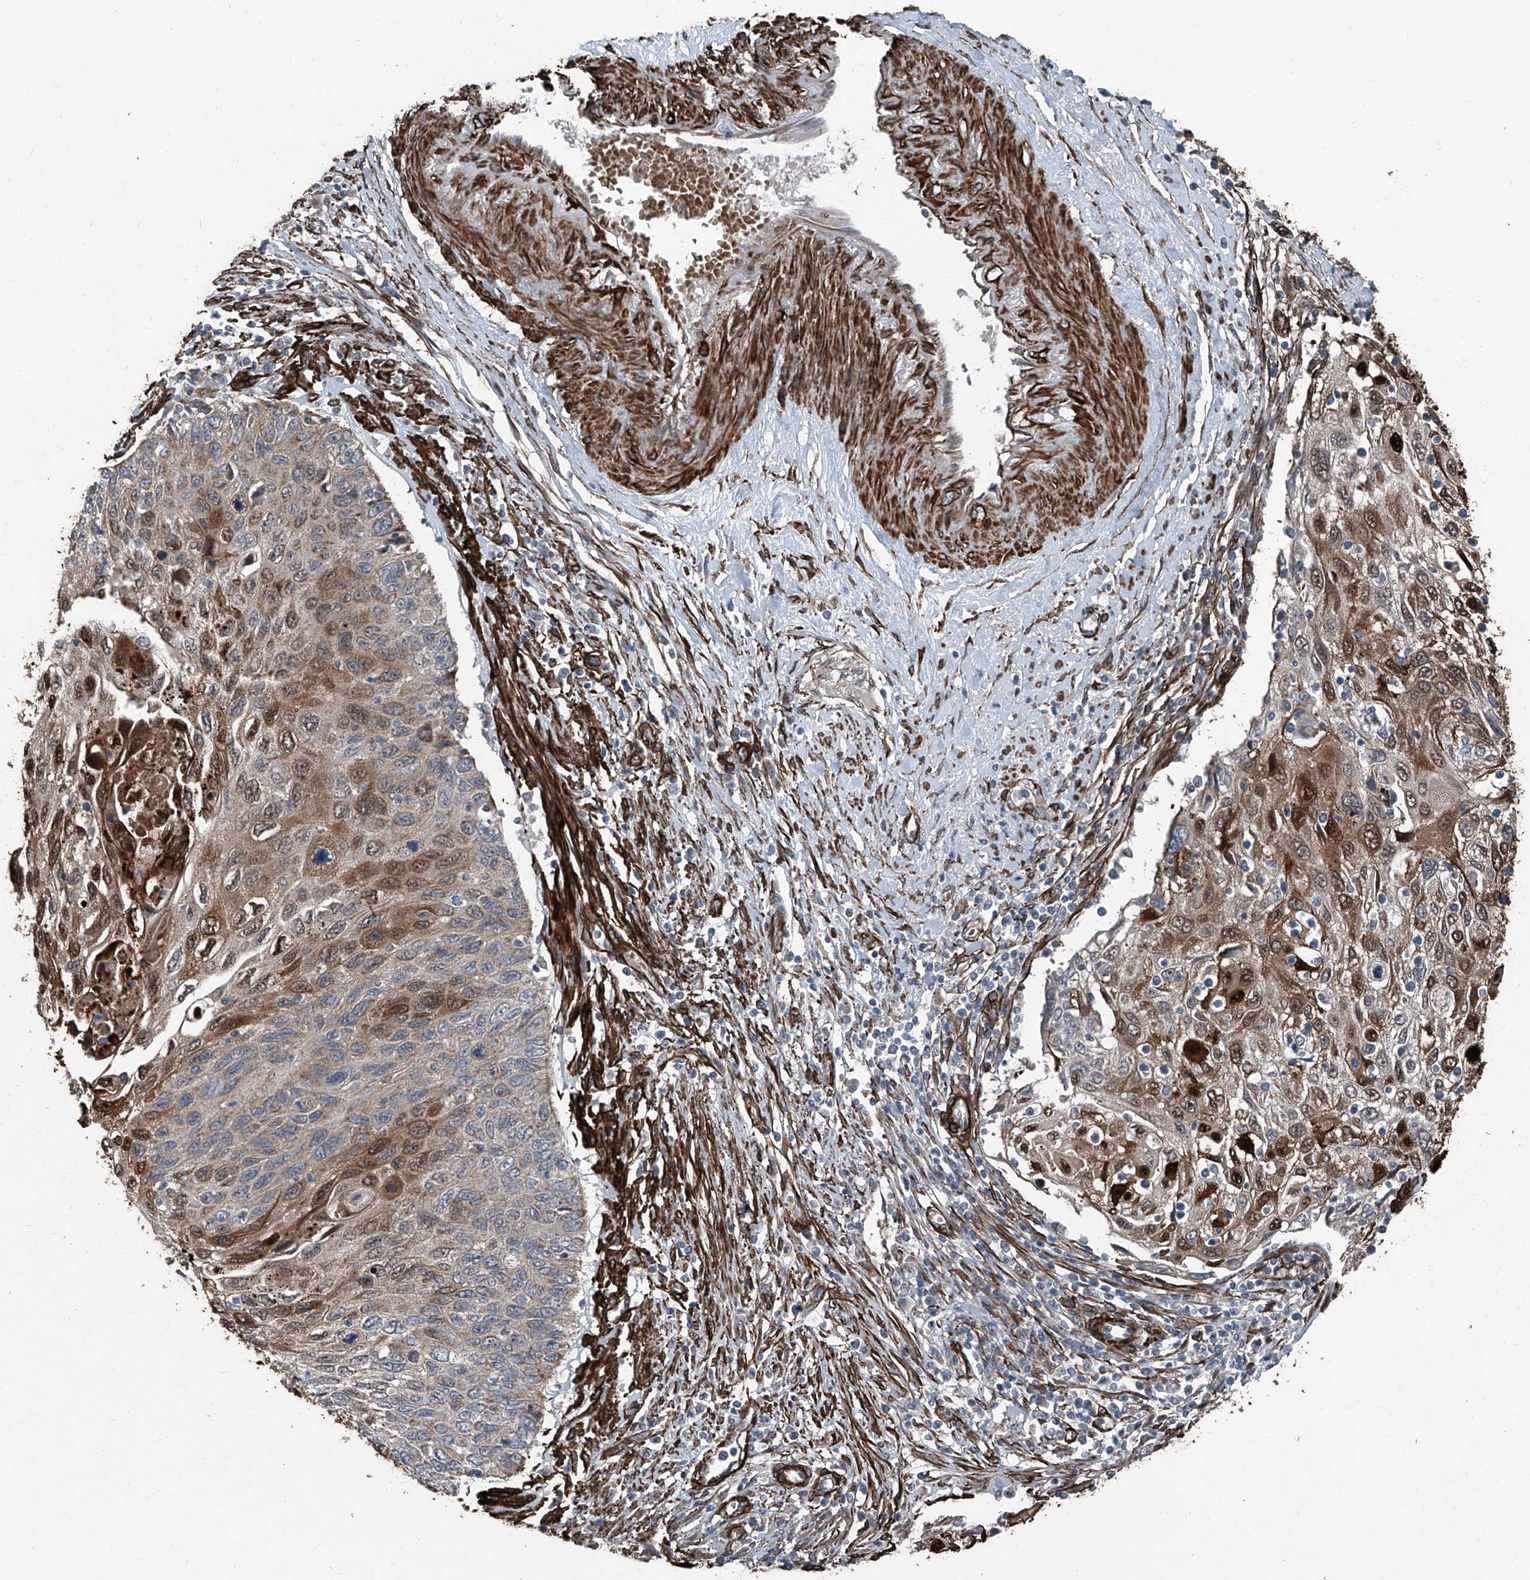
{"staining": {"intensity": "strong", "quantity": "25%-75%", "location": "cytoplasmic/membranous,nuclear"}, "tissue": "cervical cancer", "cell_type": "Tumor cells", "image_type": "cancer", "snomed": [{"axis": "morphology", "description": "Squamous cell carcinoma, NOS"}, {"axis": "topography", "description": "Cervix"}], "caption": "This is a micrograph of IHC staining of cervical cancer (squamous cell carcinoma), which shows strong expression in the cytoplasmic/membranous and nuclear of tumor cells.", "gene": "COA7", "patient": {"sex": "female", "age": 70}}